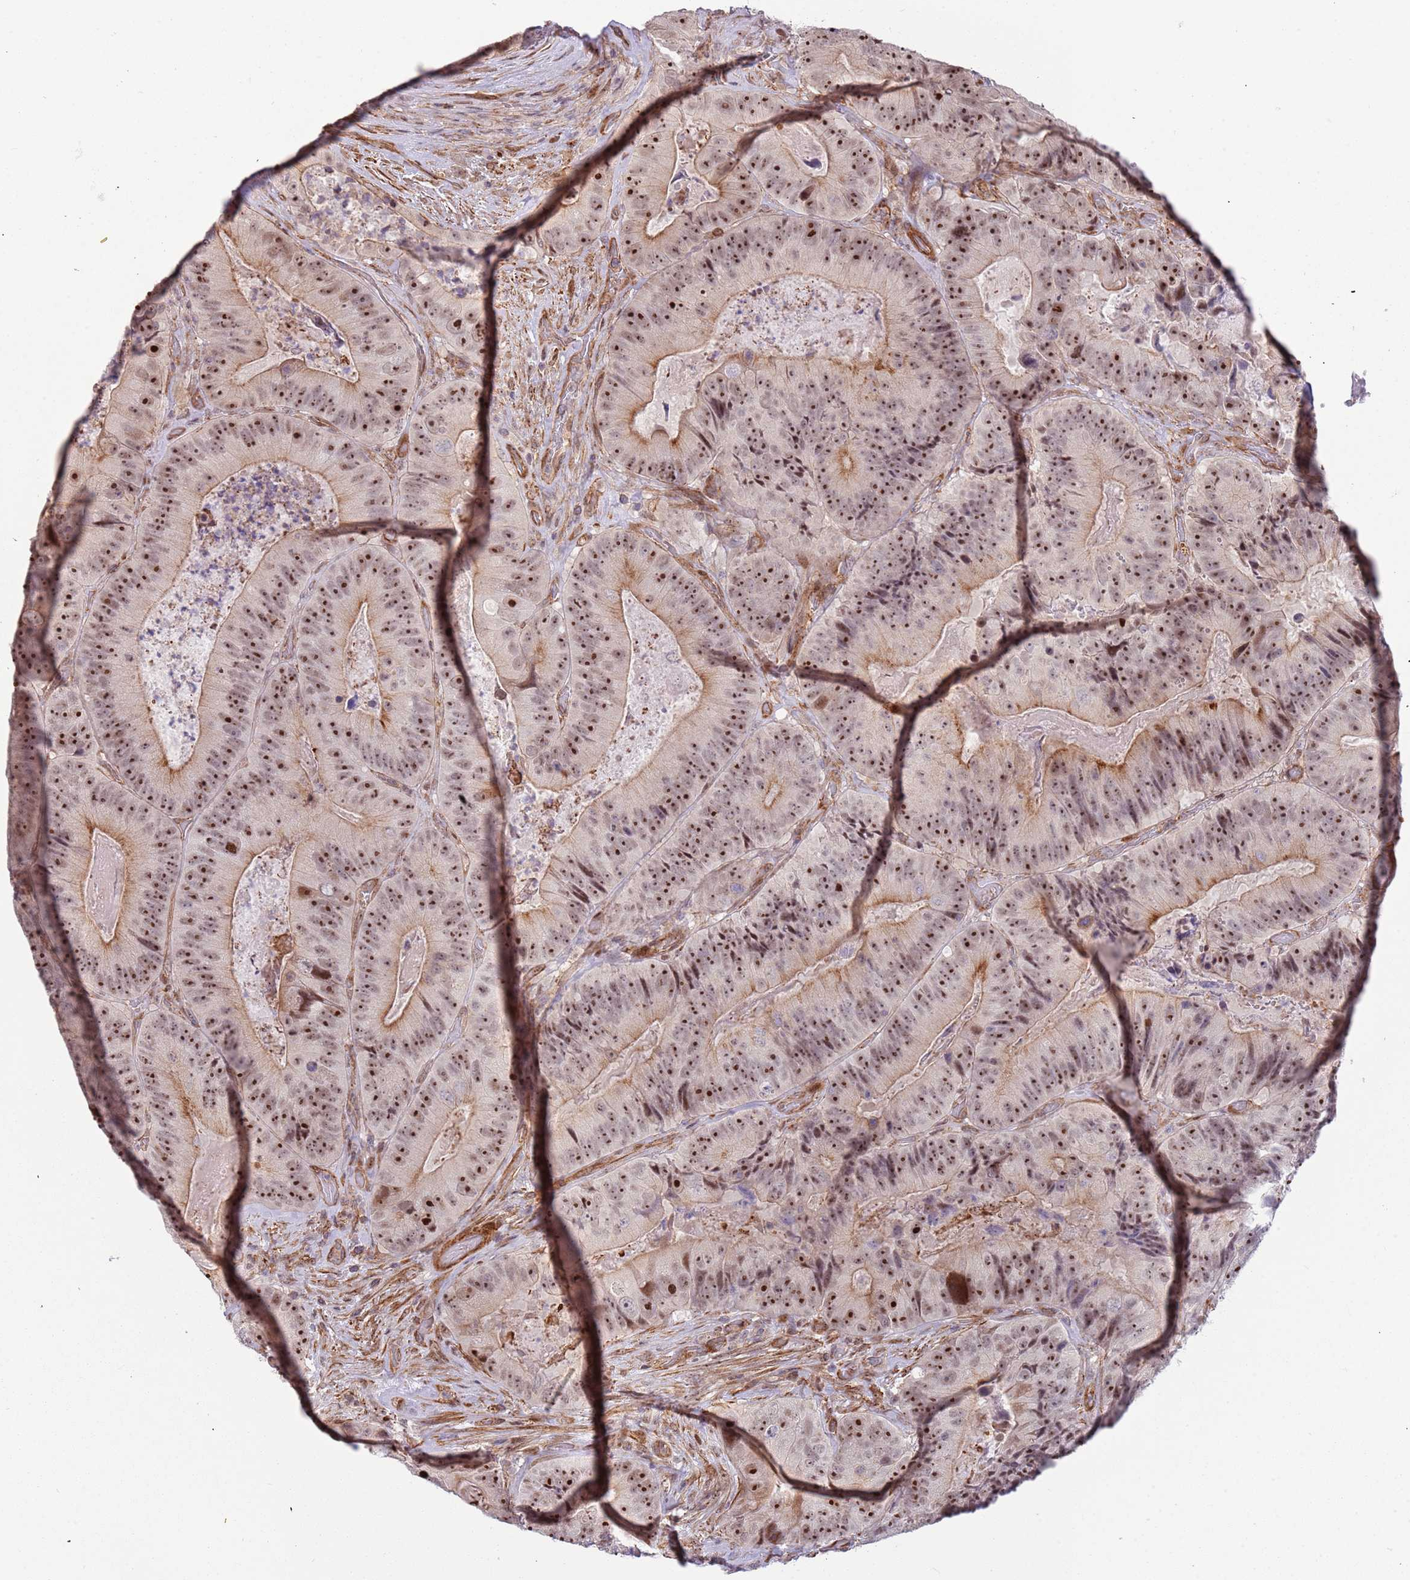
{"staining": {"intensity": "strong", "quantity": ">75%", "location": "nuclear"}, "tissue": "colorectal cancer", "cell_type": "Tumor cells", "image_type": "cancer", "snomed": [{"axis": "morphology", "description": "Adenocarcinoma, NOS"}, {"axis": "topography", "description": "Colon"}], "caption": "Brown immunohistochemical staining in human adenocarcinoma (colorectal) reveals strong nuclear expression in about >75% of tumor cells.", "gene": "LRMDA", "patient": {"sex": "female", "age": 86}}